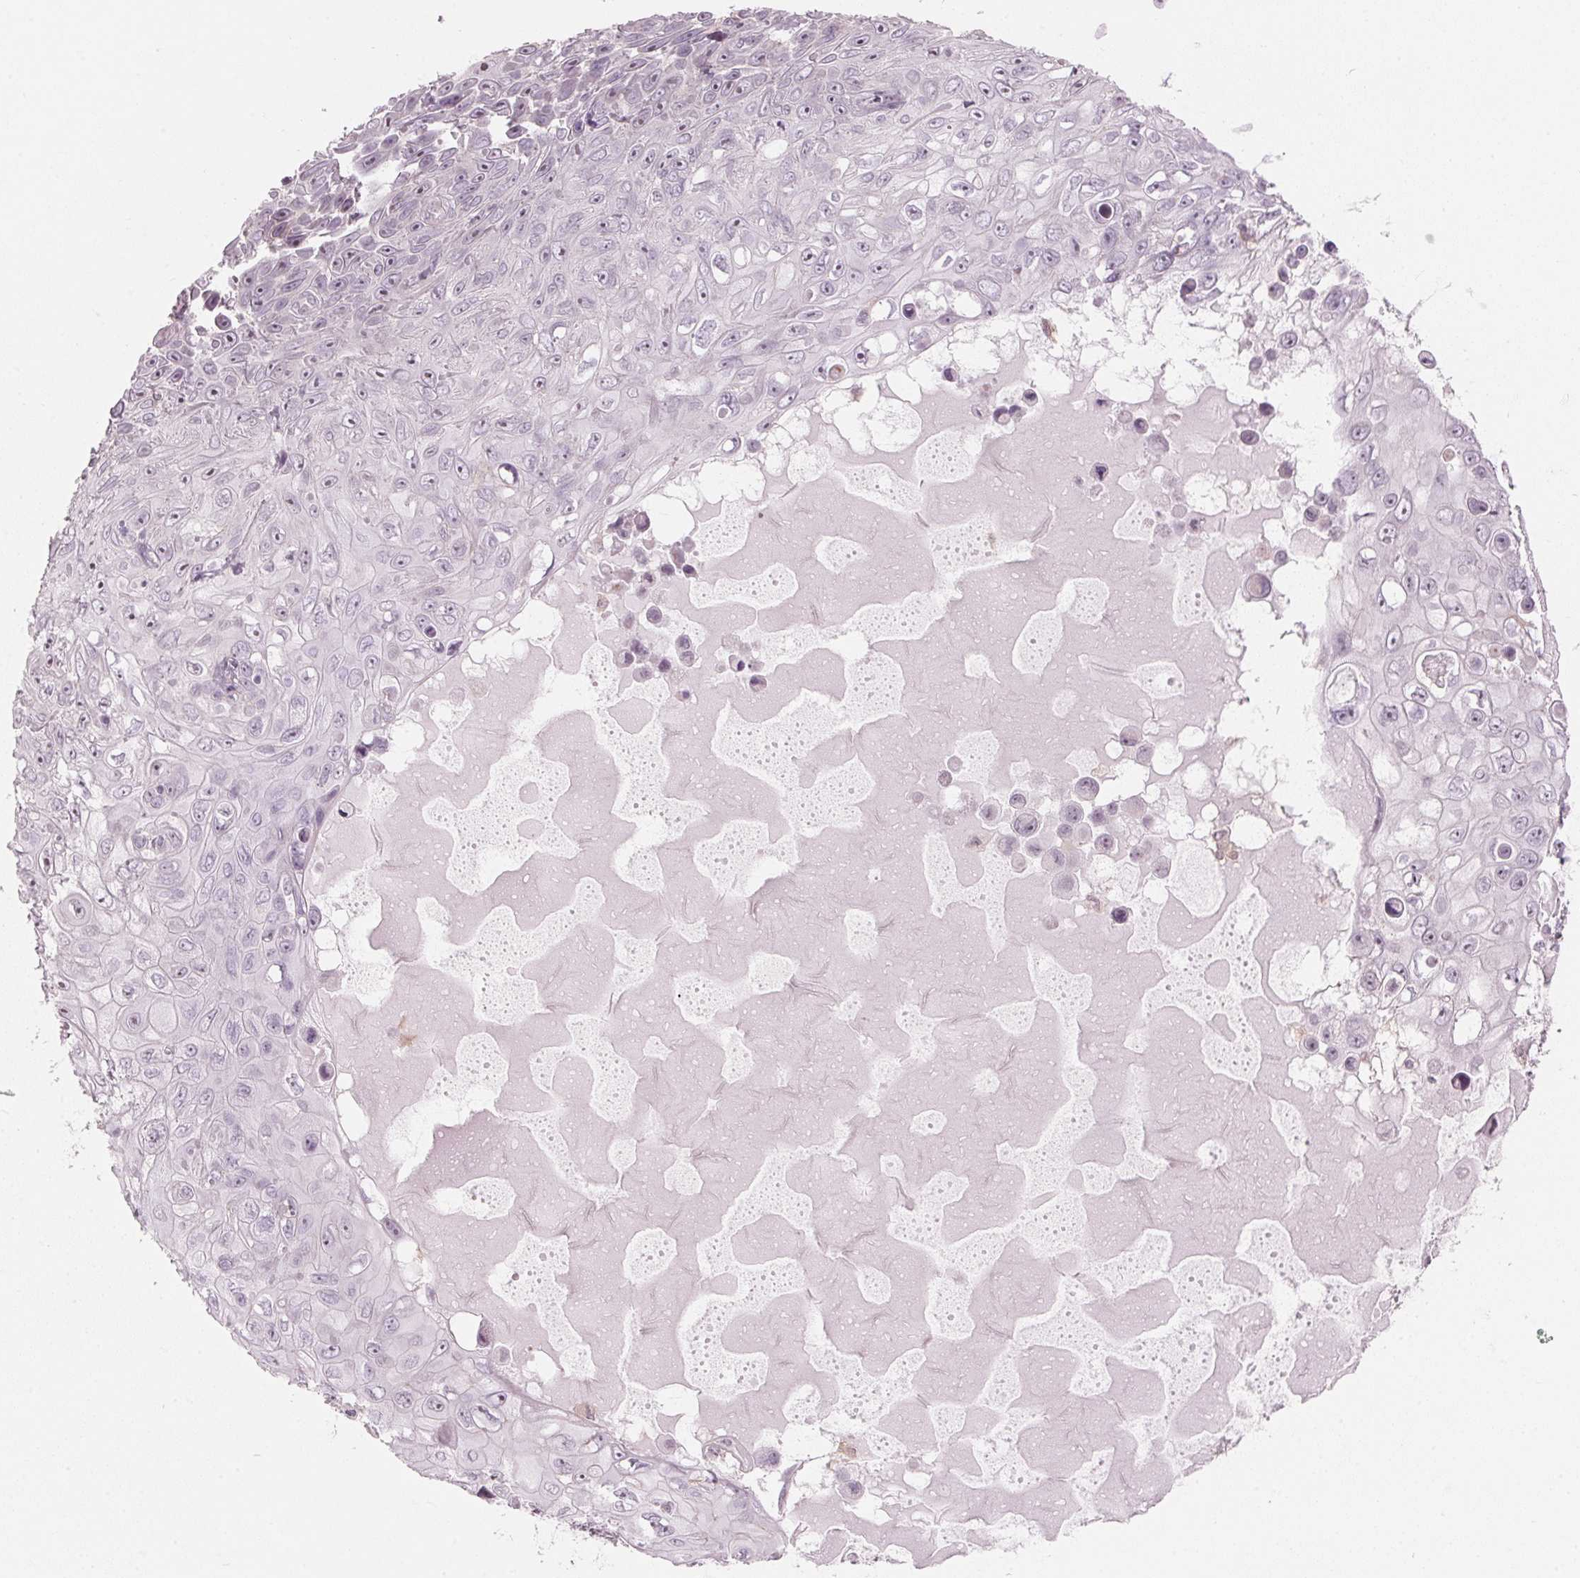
{"staining": {"intensity": "negative", "quantity": "none", "location": "none"}, "tissue": "skin cancer", "cell_type": "Tumor cells", "image_type": "cancer", "snomed": [{"axis": "morphology", "description": "Squamous cell carcinoma, NOS"}, {"axis": "topography", "description": "Skin"}], "caption": "A high-resolution image shows immunohistochemistry staining of skin cancer, which displays no significant positivity in tumor cells.", "gene": "TMED6", "patient": {"sex": "male", "age": 82}}